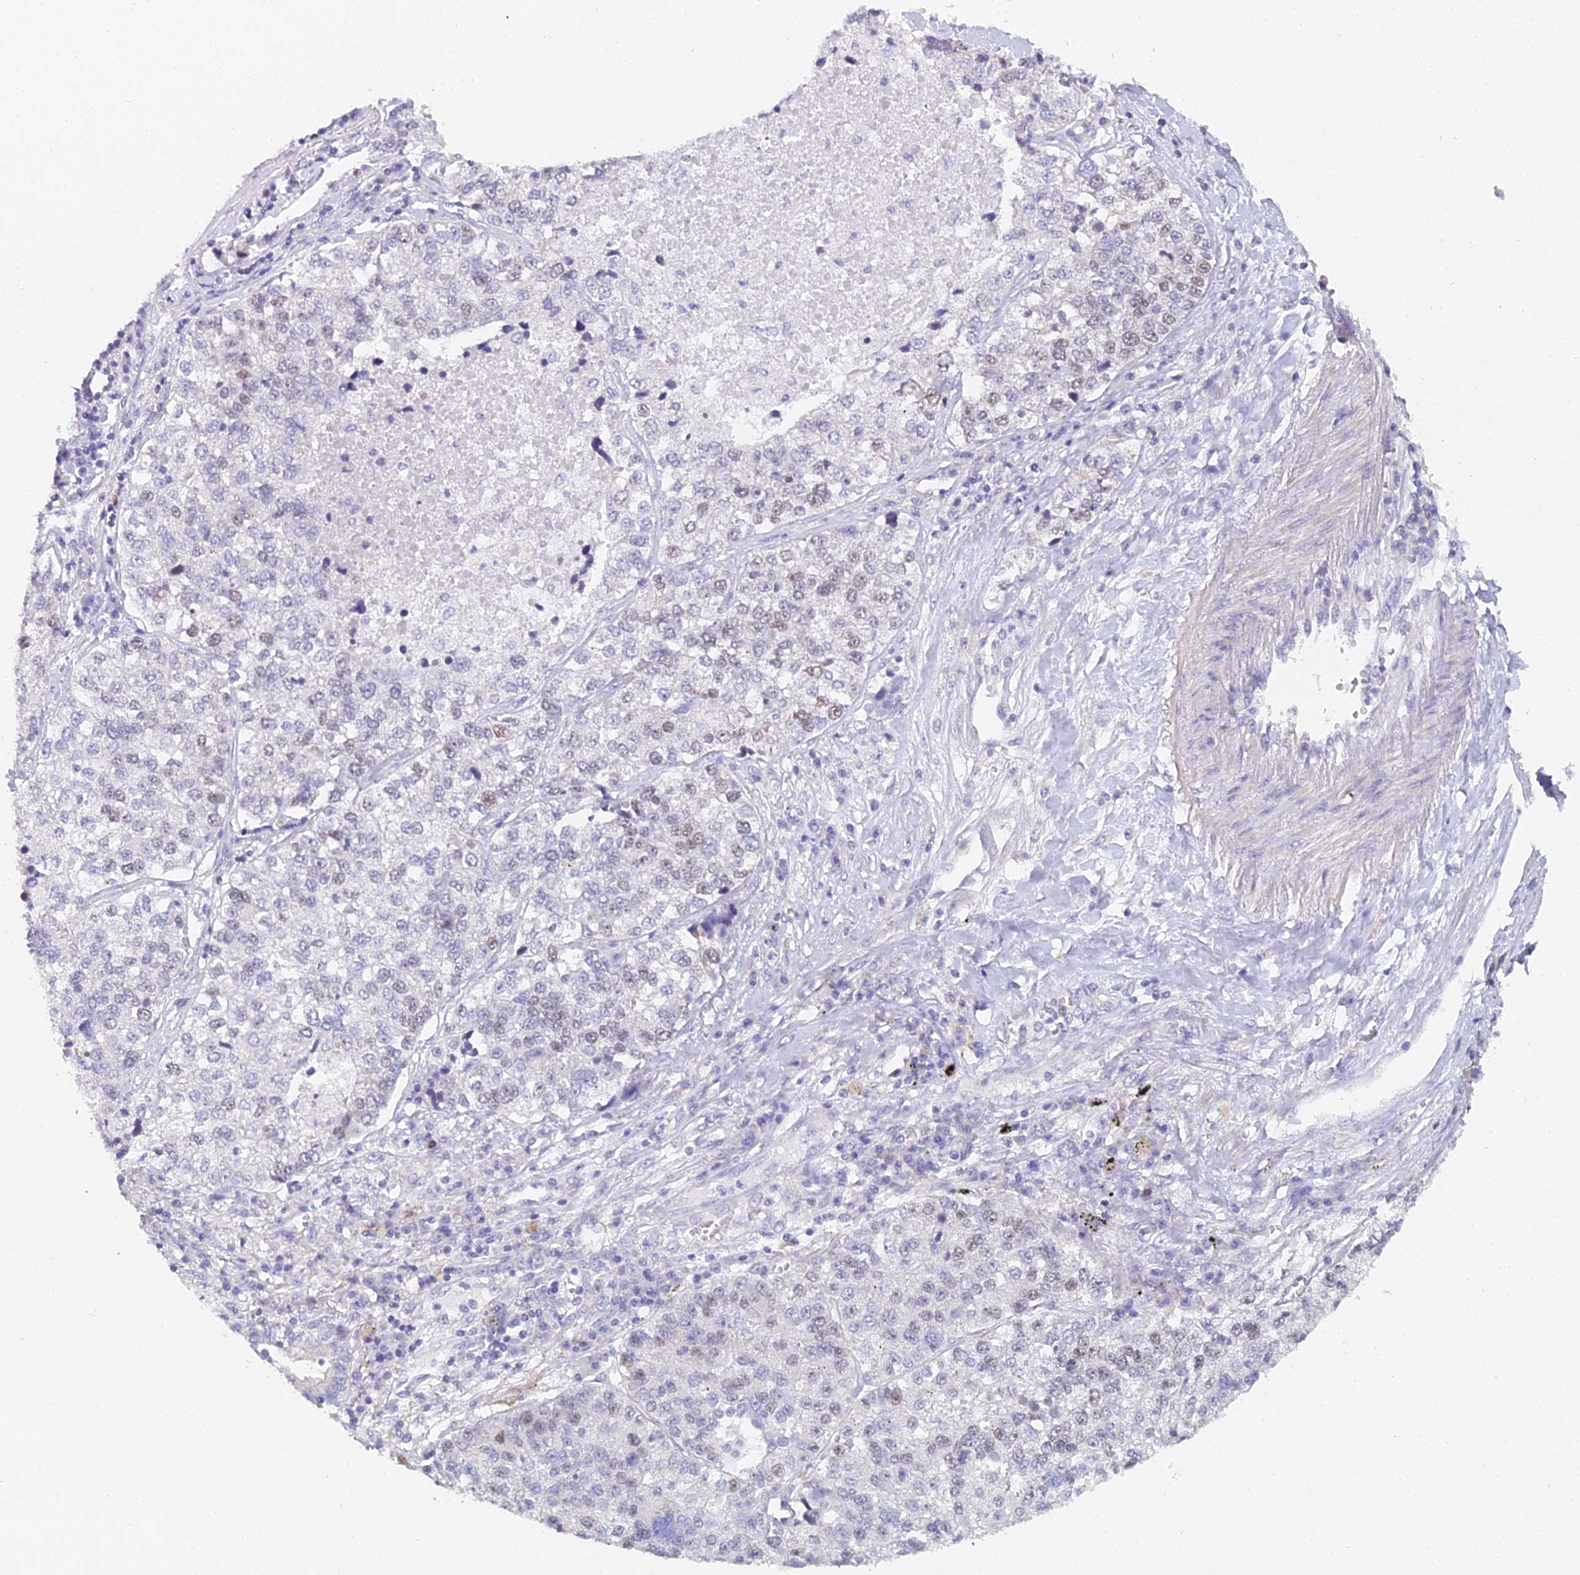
{"staining": {"intensity": "weak", "quantity": "<25%", "location": "nuclear"}, "tissue": "lung cancer", "cell_type": "Tumor cells", "image_type": "cancer", "snomed": [{"axis": "morphology", "description": "Adenocarcinoma, NOS"}, {"axis": "topography", "description": "Lung"}], "caption": "Lung cancer (adenocarcinoma) stained for a protein using IHC demonstrates no positivity tumor cells.", "gene": "MCM2", "patient": {"sex": "male", "age": 49}}